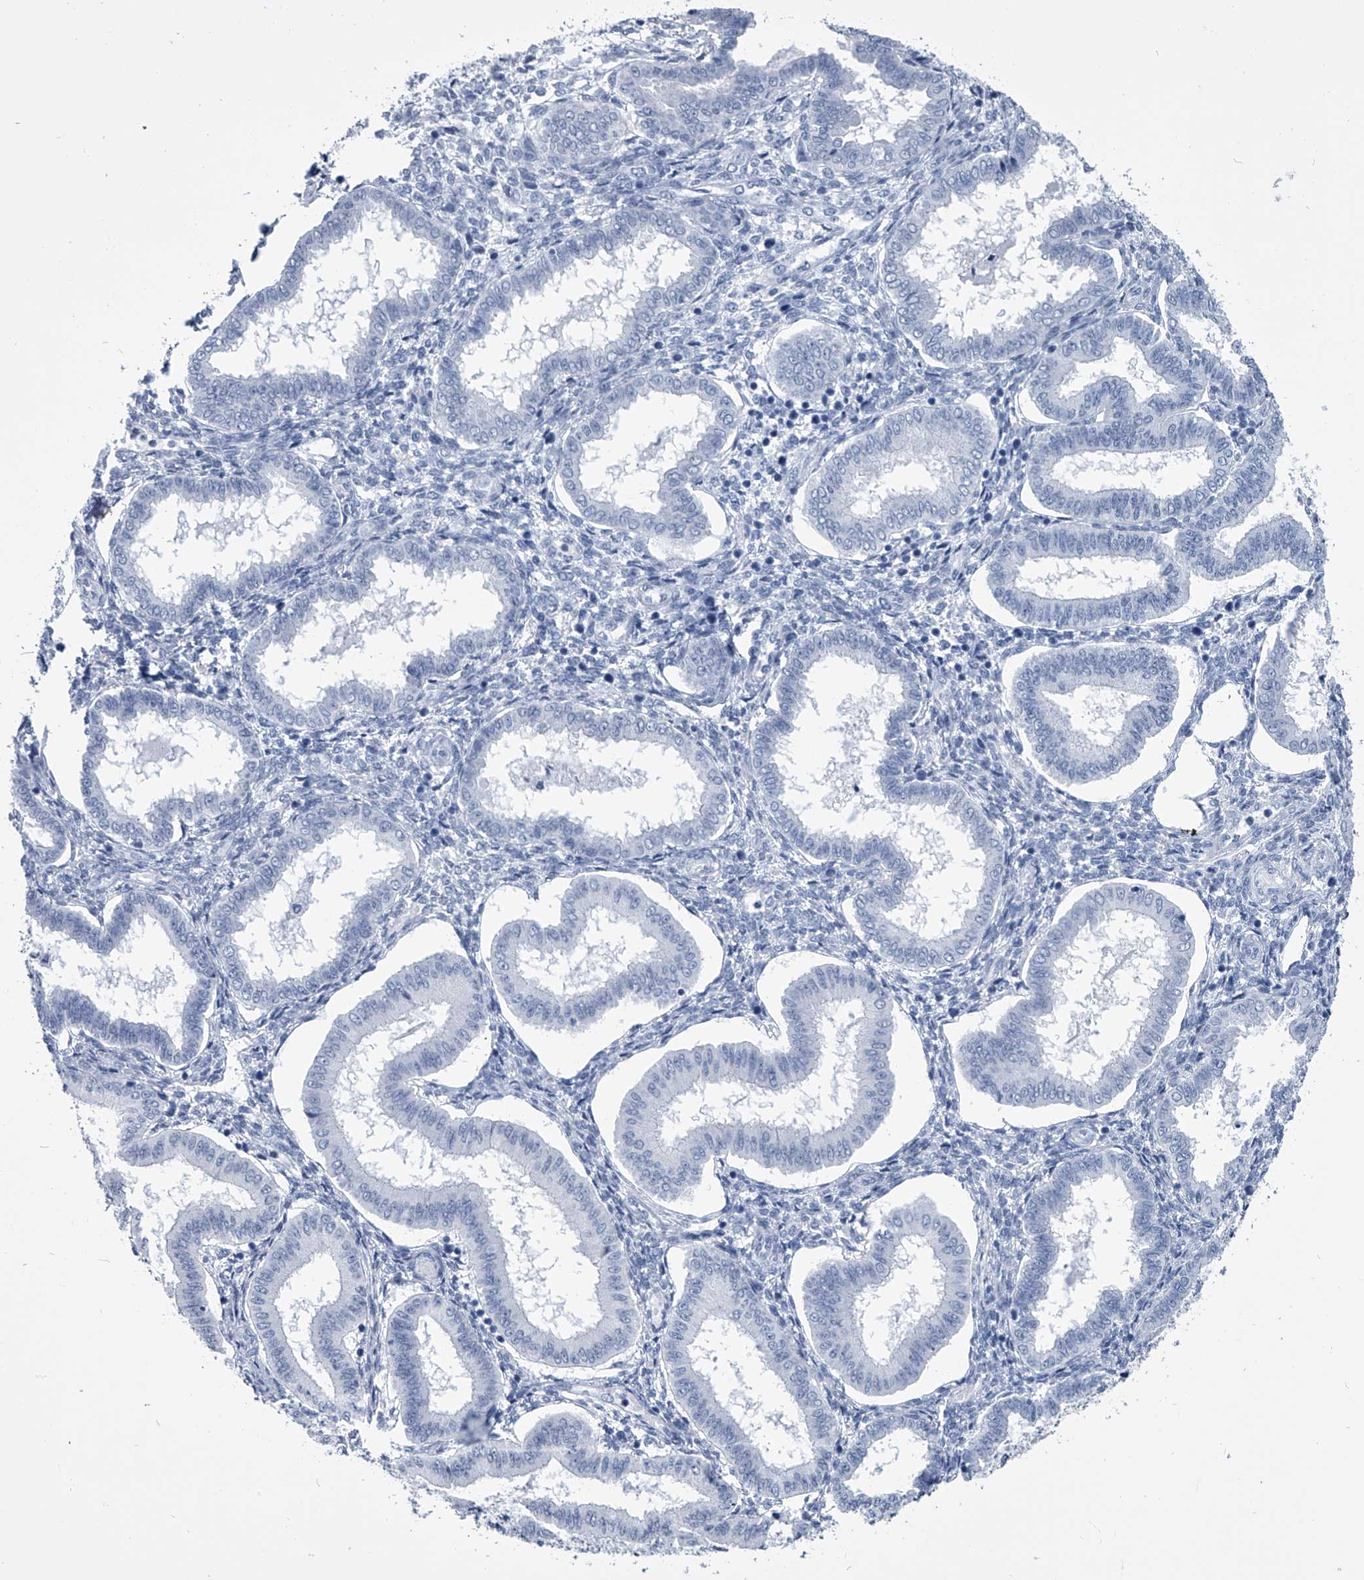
{"staining": {"intensity": "negative", "quantity": "none", "location": "none"}, "tissue": "endometrium", "cell_type": "Cells in endometrial stroma", "image_type": "normal", "snomed": [{"axis": "morphology", "description": "Normal tissue, NOS"}, {"axis": "topography", "description": "Endometrium"}], "caption": "This is a histopathology image of immunohistochemistry (IHC) staining of normal endometrium, which shows no expression in cells in endometrial stroma.", "gene": "PDXK", "patient": {"sex": "female", "age": 24}}